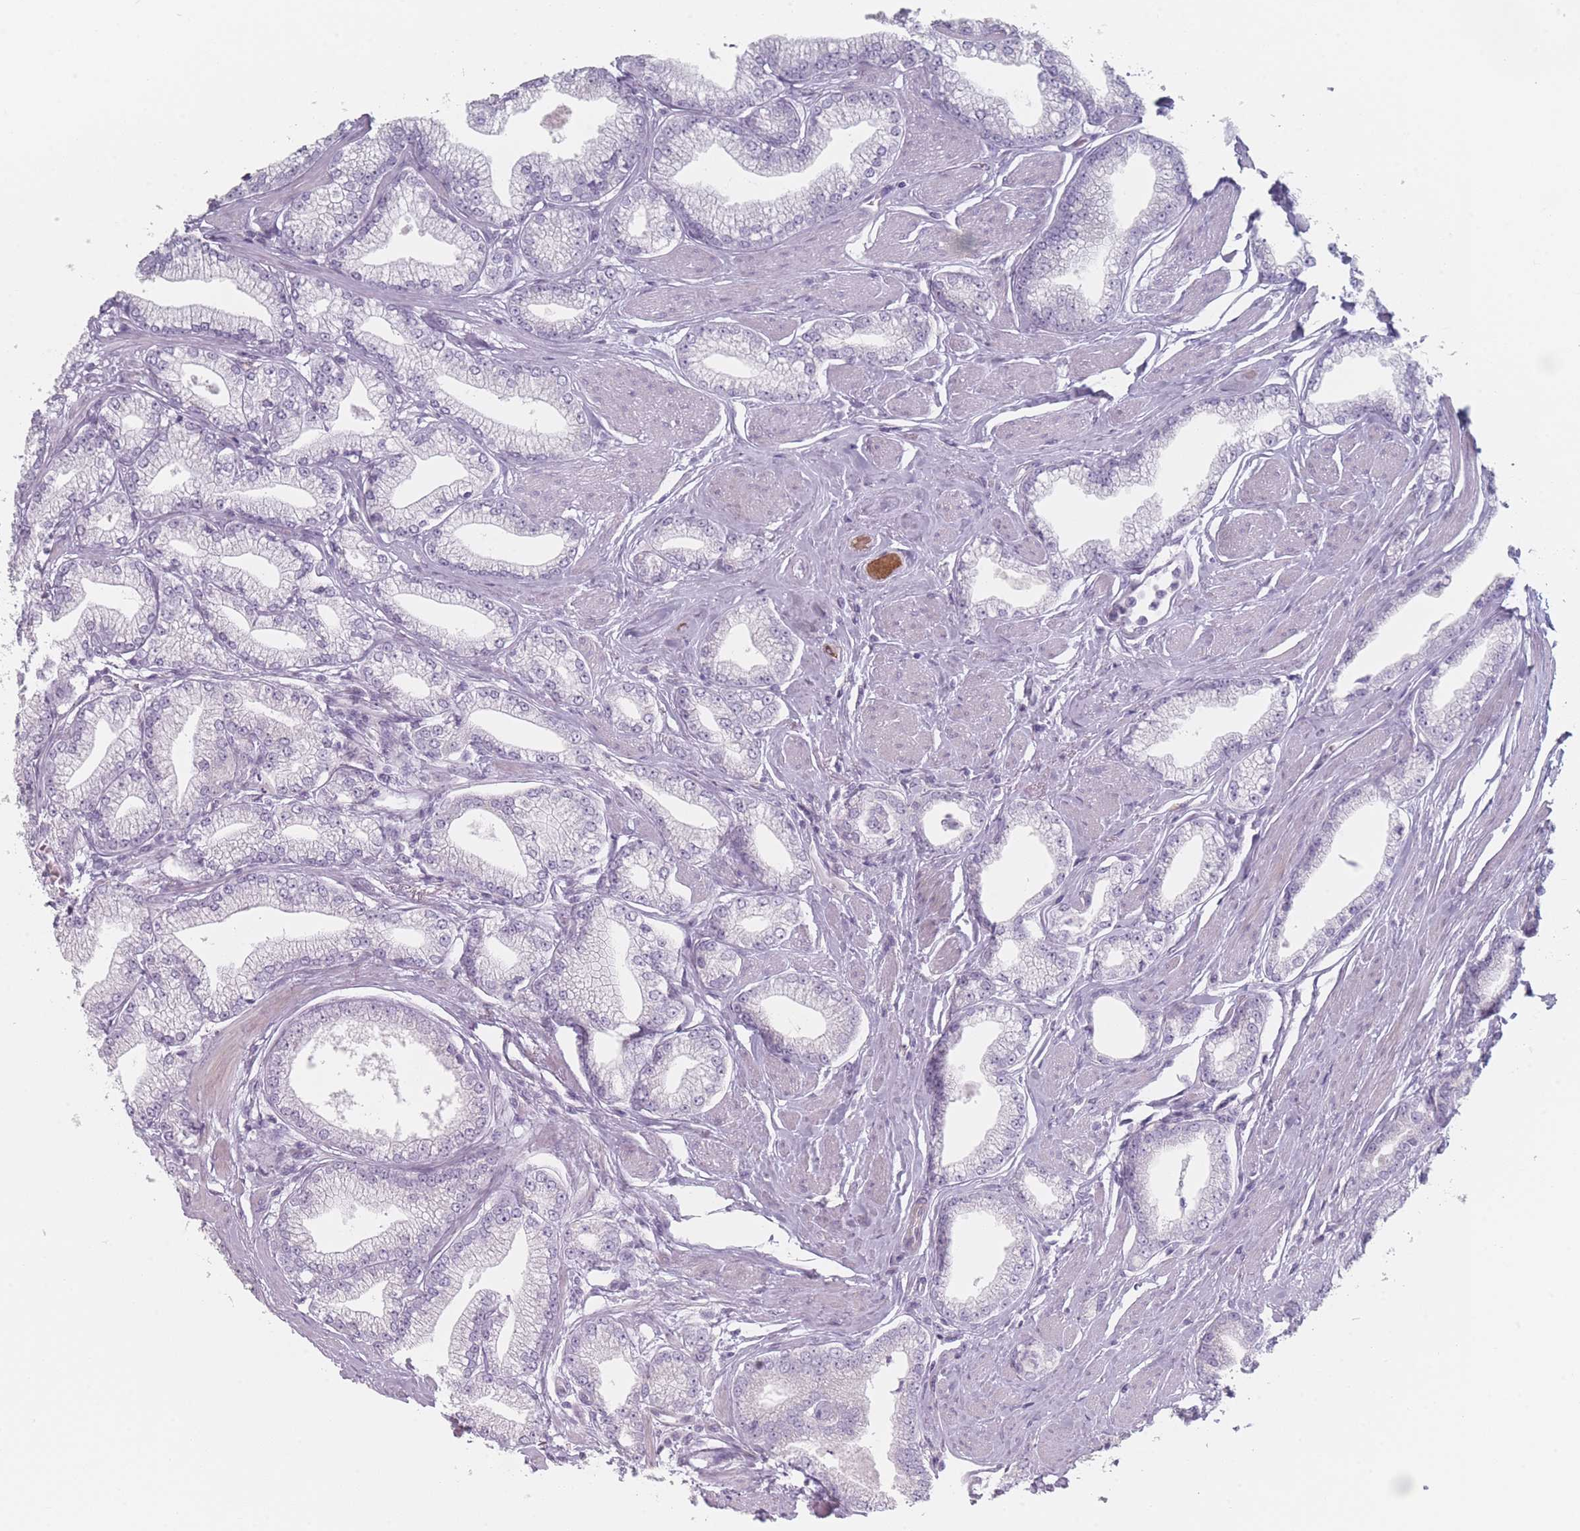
{"staining": {"intensity": "negative", "quantity": "none", "location": "none"}, "tissue": "prostate cancer", "cell_type": "Tumor cells", "image_type": "cancer", "snomed": [{"axis": "morphology", "description": "Adenocarcinoma, High grade"}, {"axis": "topography", "description": "Prostate"}], "caption": "This image is of prostate cancer (high-grade adenocarcinoma) stained with immunohistochemistry (IHC) to label a protein in brown with the nuclei are counter-stained blue. There is no positivity in tumor cells.", "gene": "RNF4", "patient": {"sex": "male", "age": 67}}